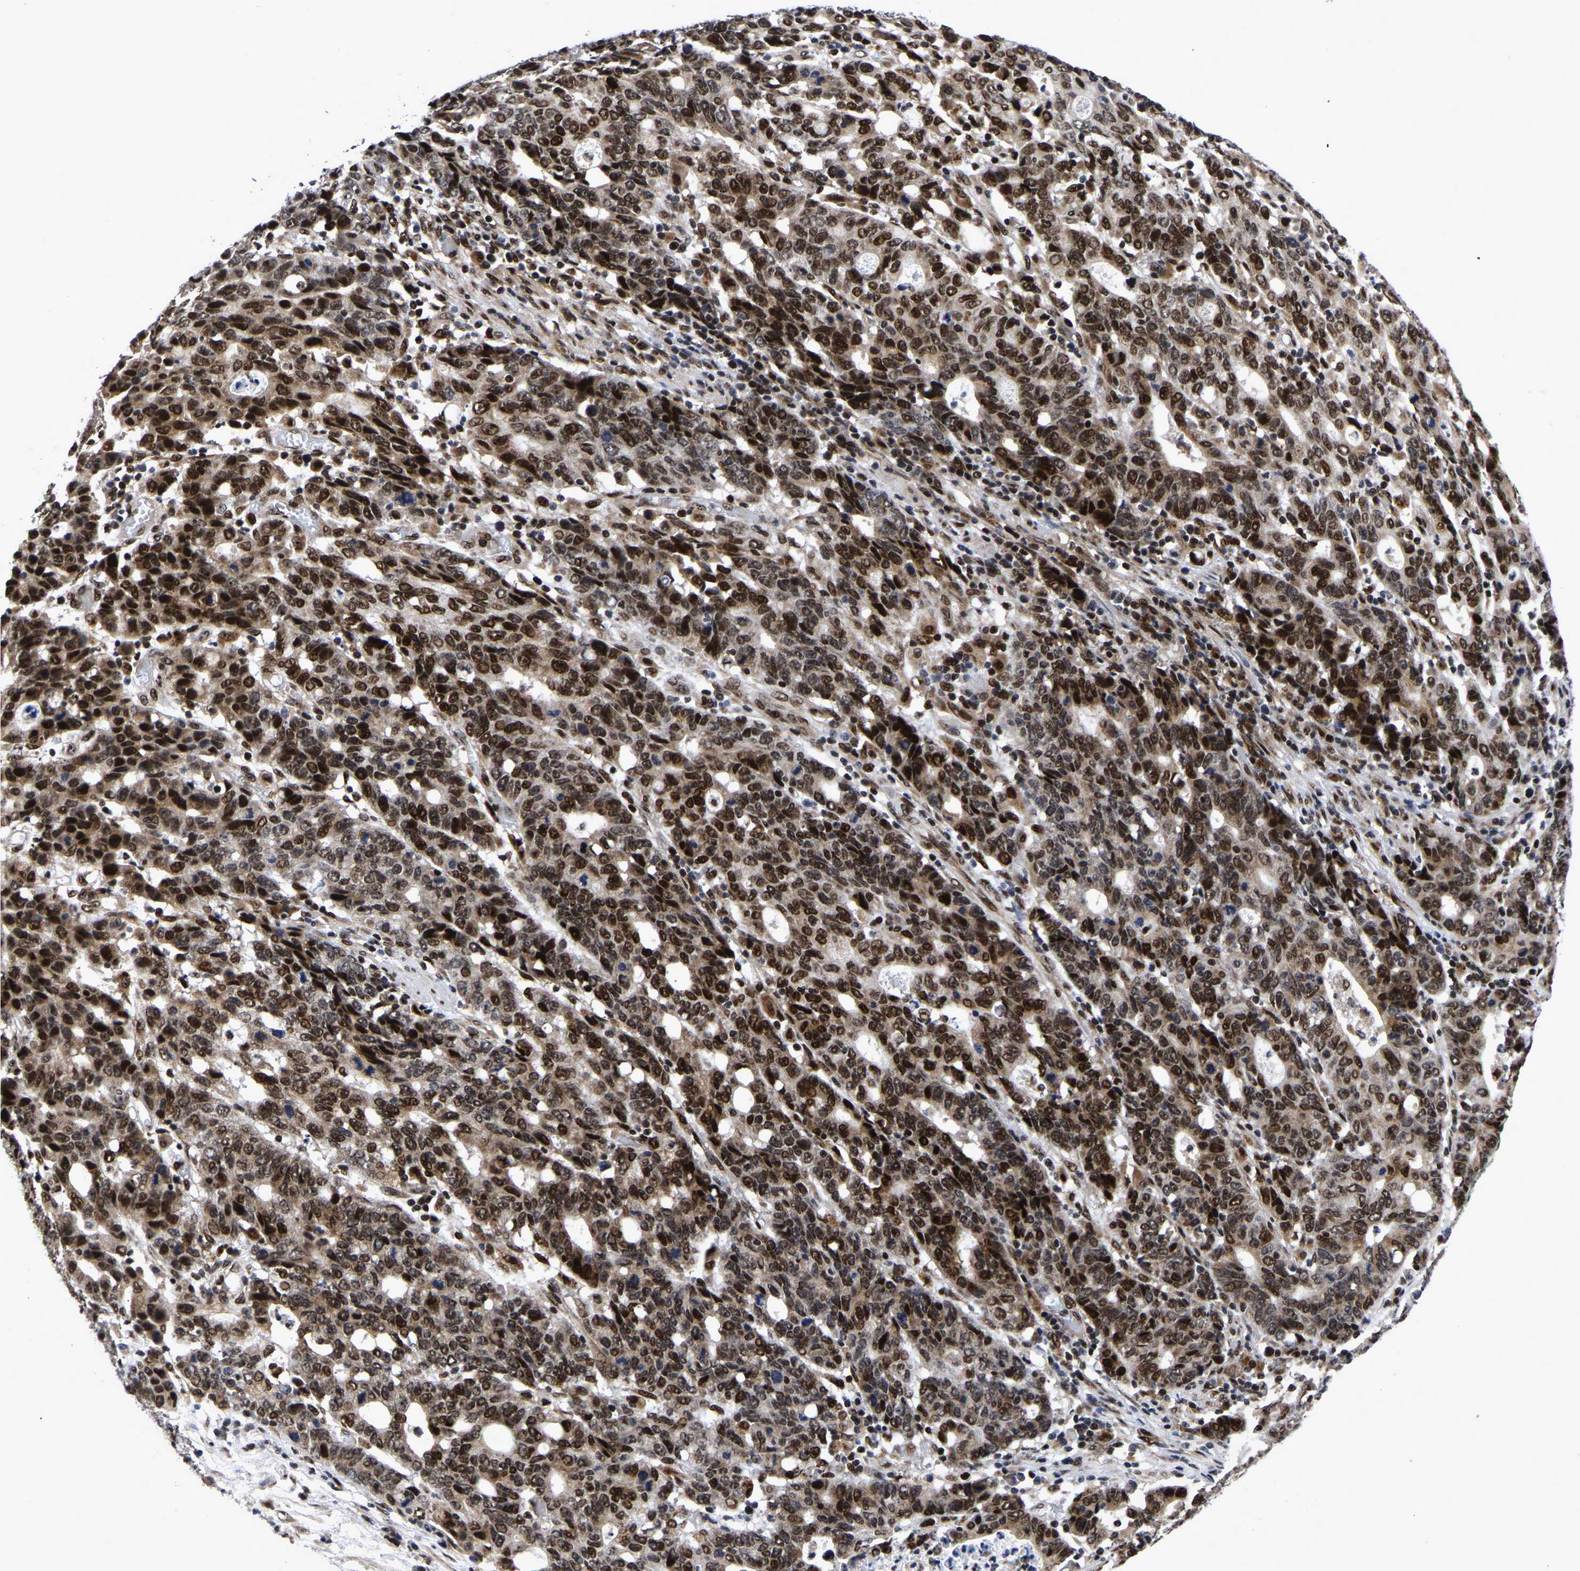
{"staining": {"intensity": "strong", "quantity": ">75%", "location": "cytoplasmic/membranous,nuclear"}, "tissue": "stomach cancer", "cell_type": "Tumor cells", "image_type": "cancer", "snomed": [{"axis": "morphology", "description": "Adenocarcinoma, NOS"}, {"axis": "topography", "description": "Stomach, upper"}], "caption": "The micrograph displays staining of stomach adenocarcinoma, revealing strong cytoplasmic/membranous and nuclear protein expression (brown color) within tumor cells.", "gene": "JUNB", "patient": {"sex": "male", "age": 69}}